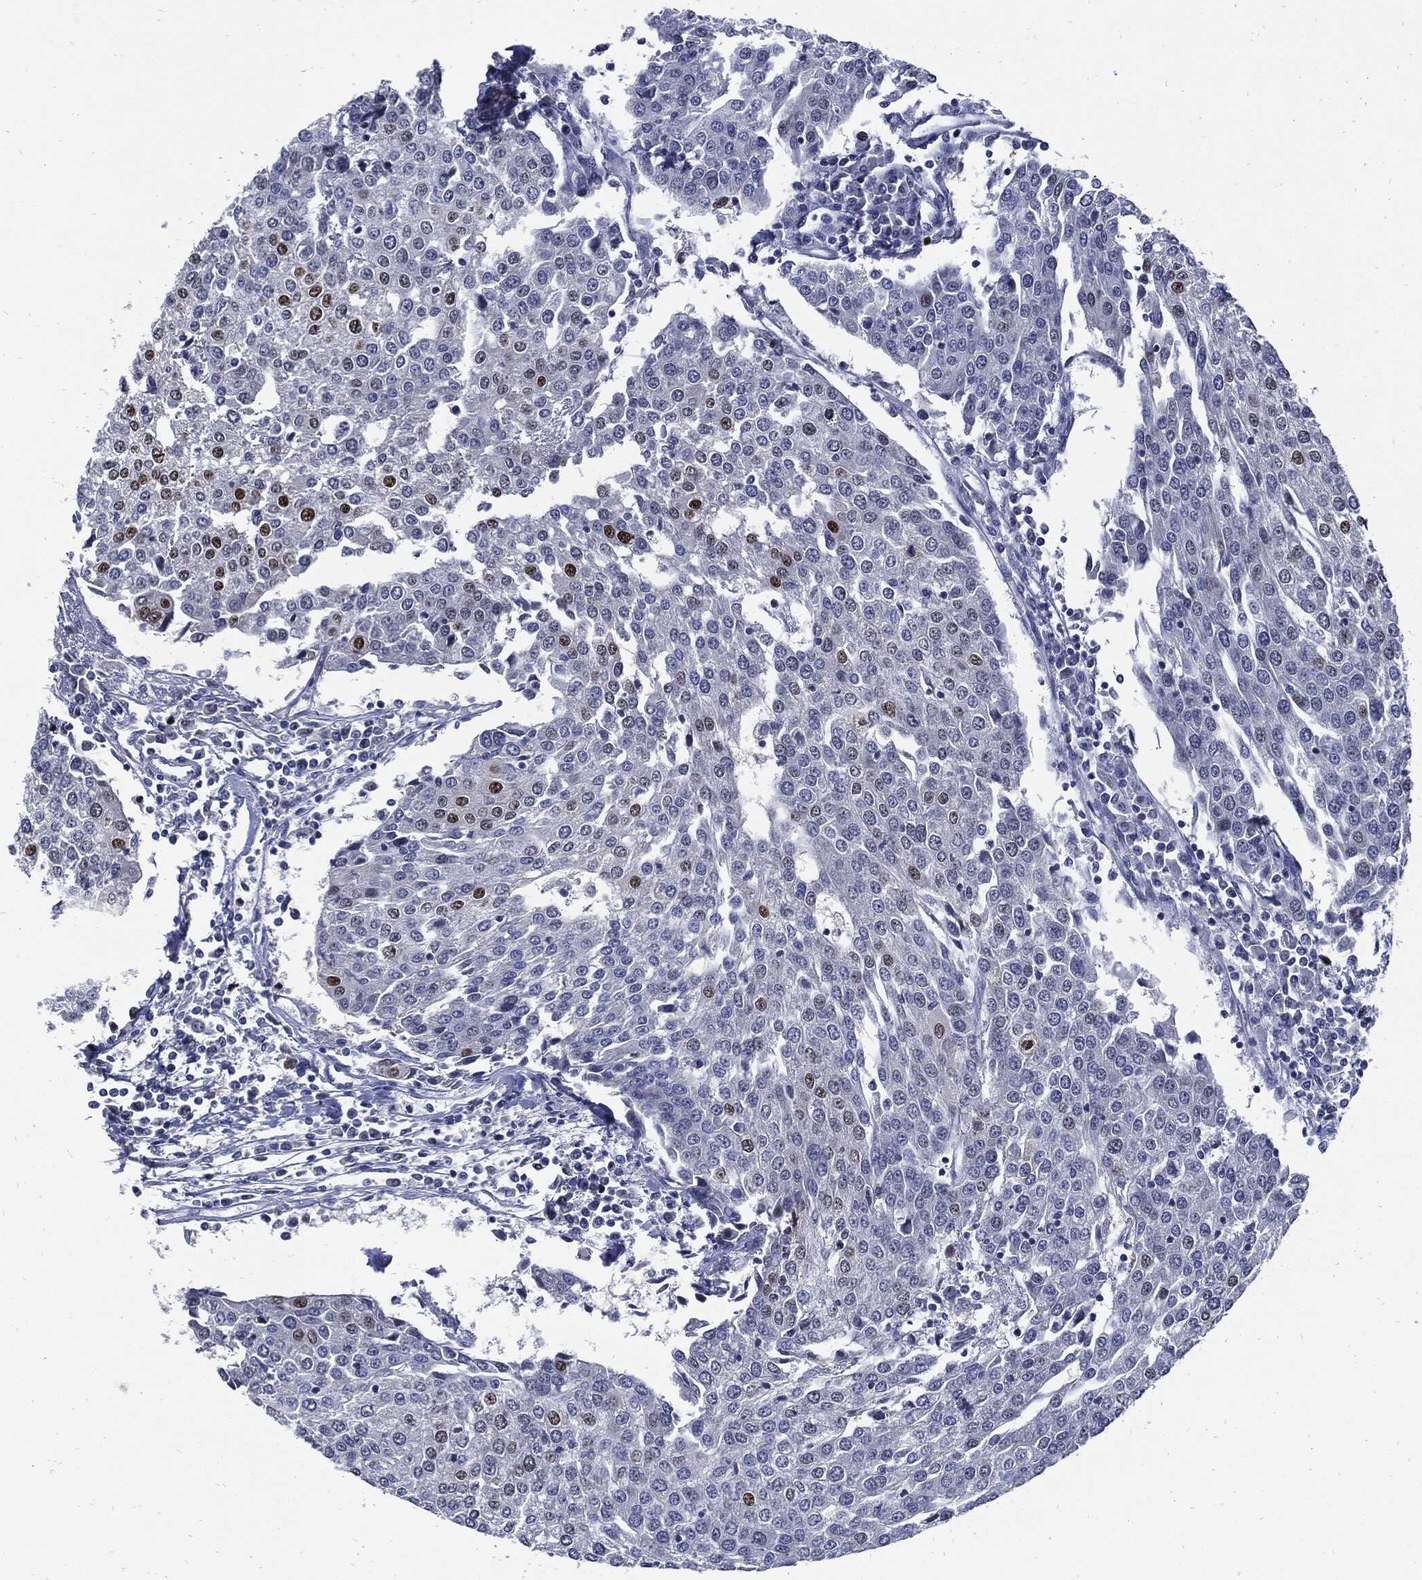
{"staining": {"intensity": "strong", "quantity": "<25%", "location": "nuclear"}, "tissue": "urothelial cancer", "cell_type": "Tumor cells", "image_type": "cancer", "snomed": [{"axis": "morphology", "description": "Urothelial carcinoma, High grade"}, {"axis": "topography", "description": "Urinary bladder"}], "caption": "An image of human urothelial cancer stained for a protein shows strong nuclear brown staining in tumor cells. The staining was performed using DAB, with brown indicating positive protein expression. Nuclei are stained blue with hematoxylin.", "gene": "NBN", "patient": {"sex": "female", "age": 85}}